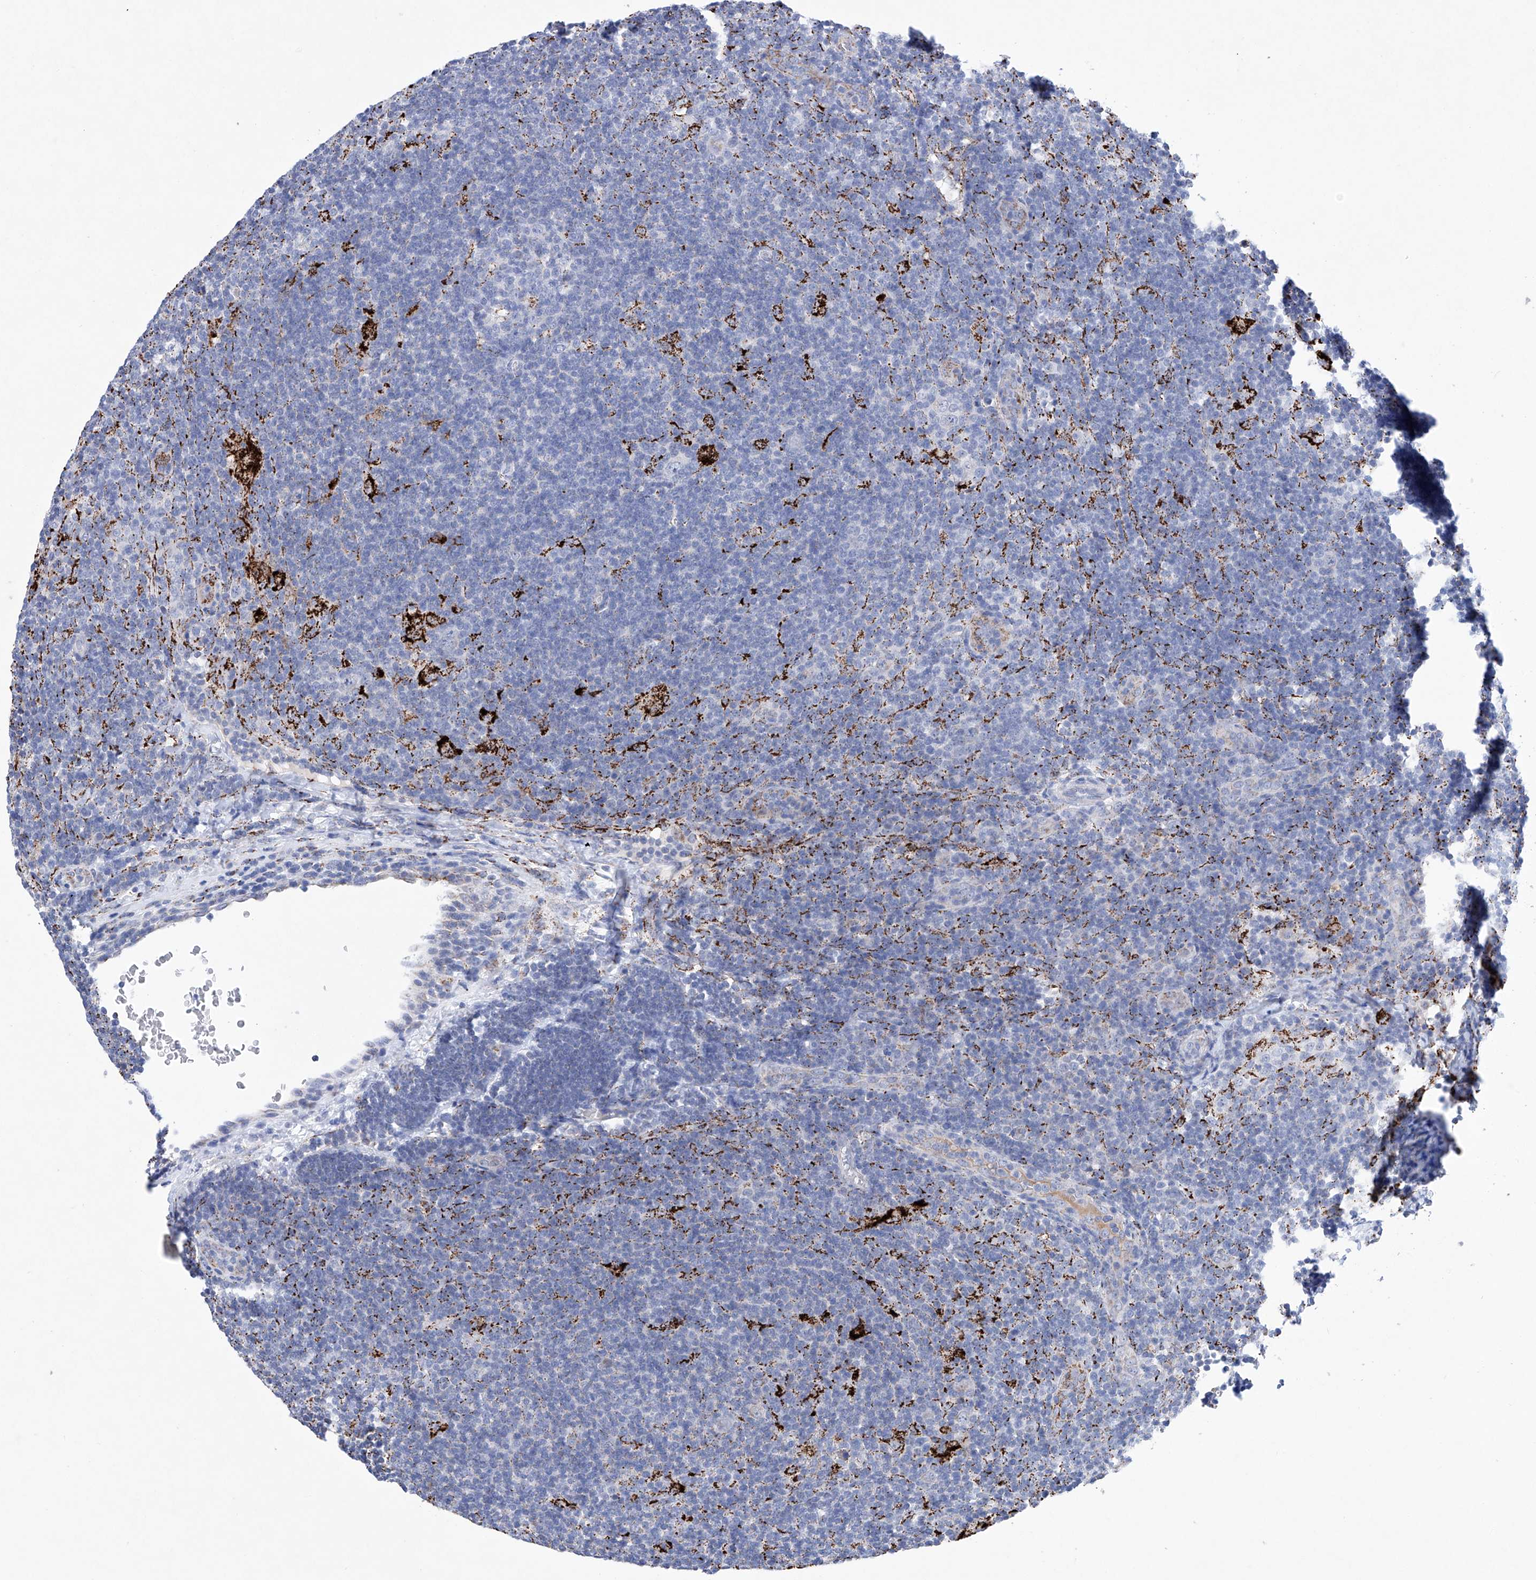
{"staining": {"intensity": "negative", "quantity": "none", "location": "none"}, "tissue": "lymphoma", "cell_type": "Tumor cells", "image_type": "cancer", "snomed": [{"axis": "morphology", "description": "Hodgkin's disease, NOS"}, {"axis": "topography", "description": "Lymph node"}], "caption": "DAB immunohistochemical staining of human lymphoma demonstrates no significant staining in tumor cells.", "gene": "NRROS", "patient": {"sex": "female", "age": 57}}